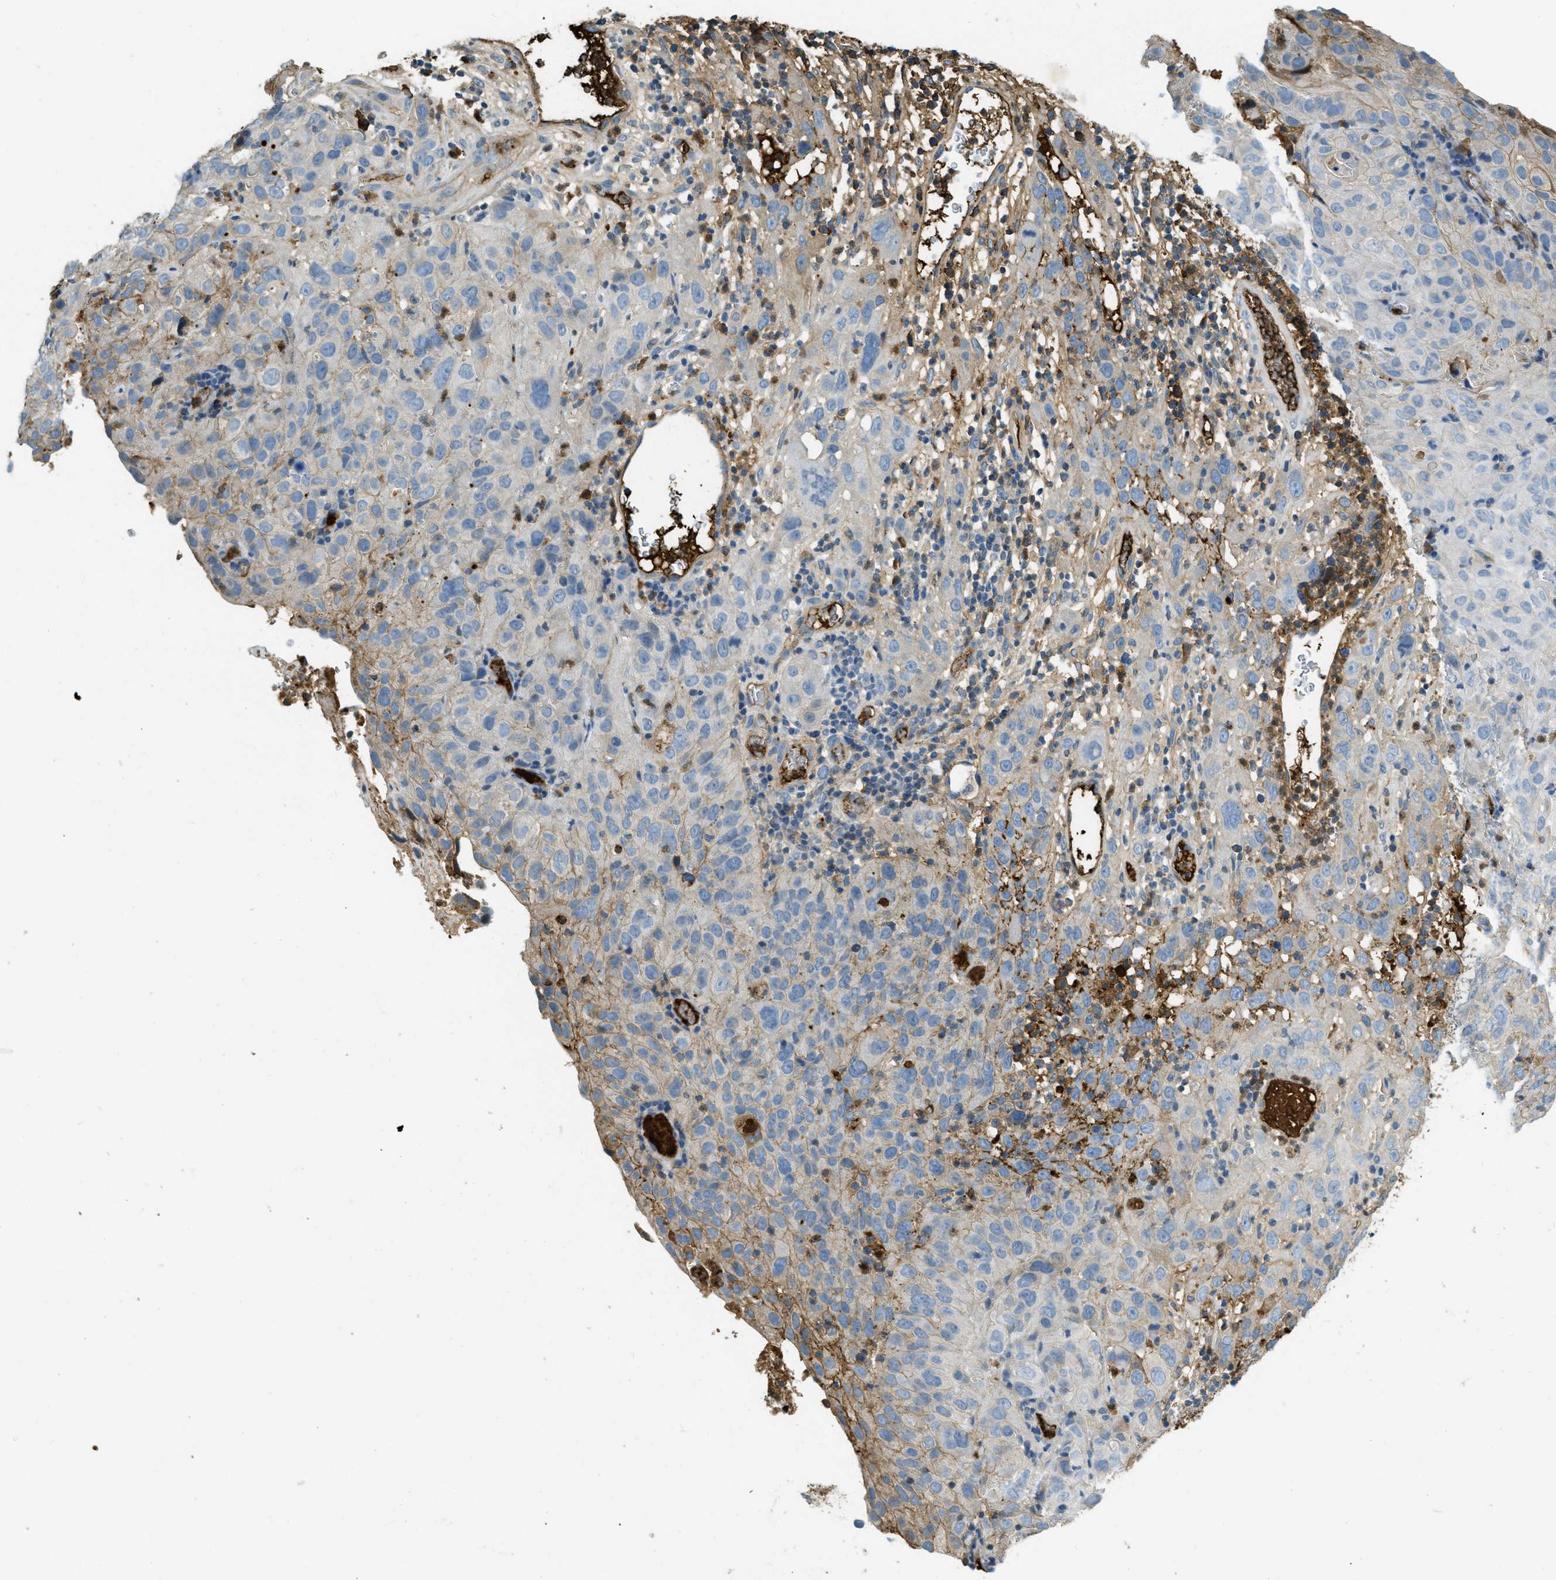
{"staining": {"intensity": "negative", "quantity": "none", "location": "none"}, "tissue": "cervical cancer", "cell_type": "Tumor cells", "image_type": "cancer", "snomed": [{"axis": "morphology", "description": "Squamous cell carcinoma, NOS"}, {"axis": "topography", "description": "Cervix"}], "caption": "This is a micrograph of immunohistochemistry staining of cervical cancer, which shows no positivity in tumor cells. Brightfield microscopy of IHC stained with DAB (brown) and hematoxylin (blue), captured at high magnification.", "gene": "PRTN3", "patient": {"sex": "female", "age": 32}}